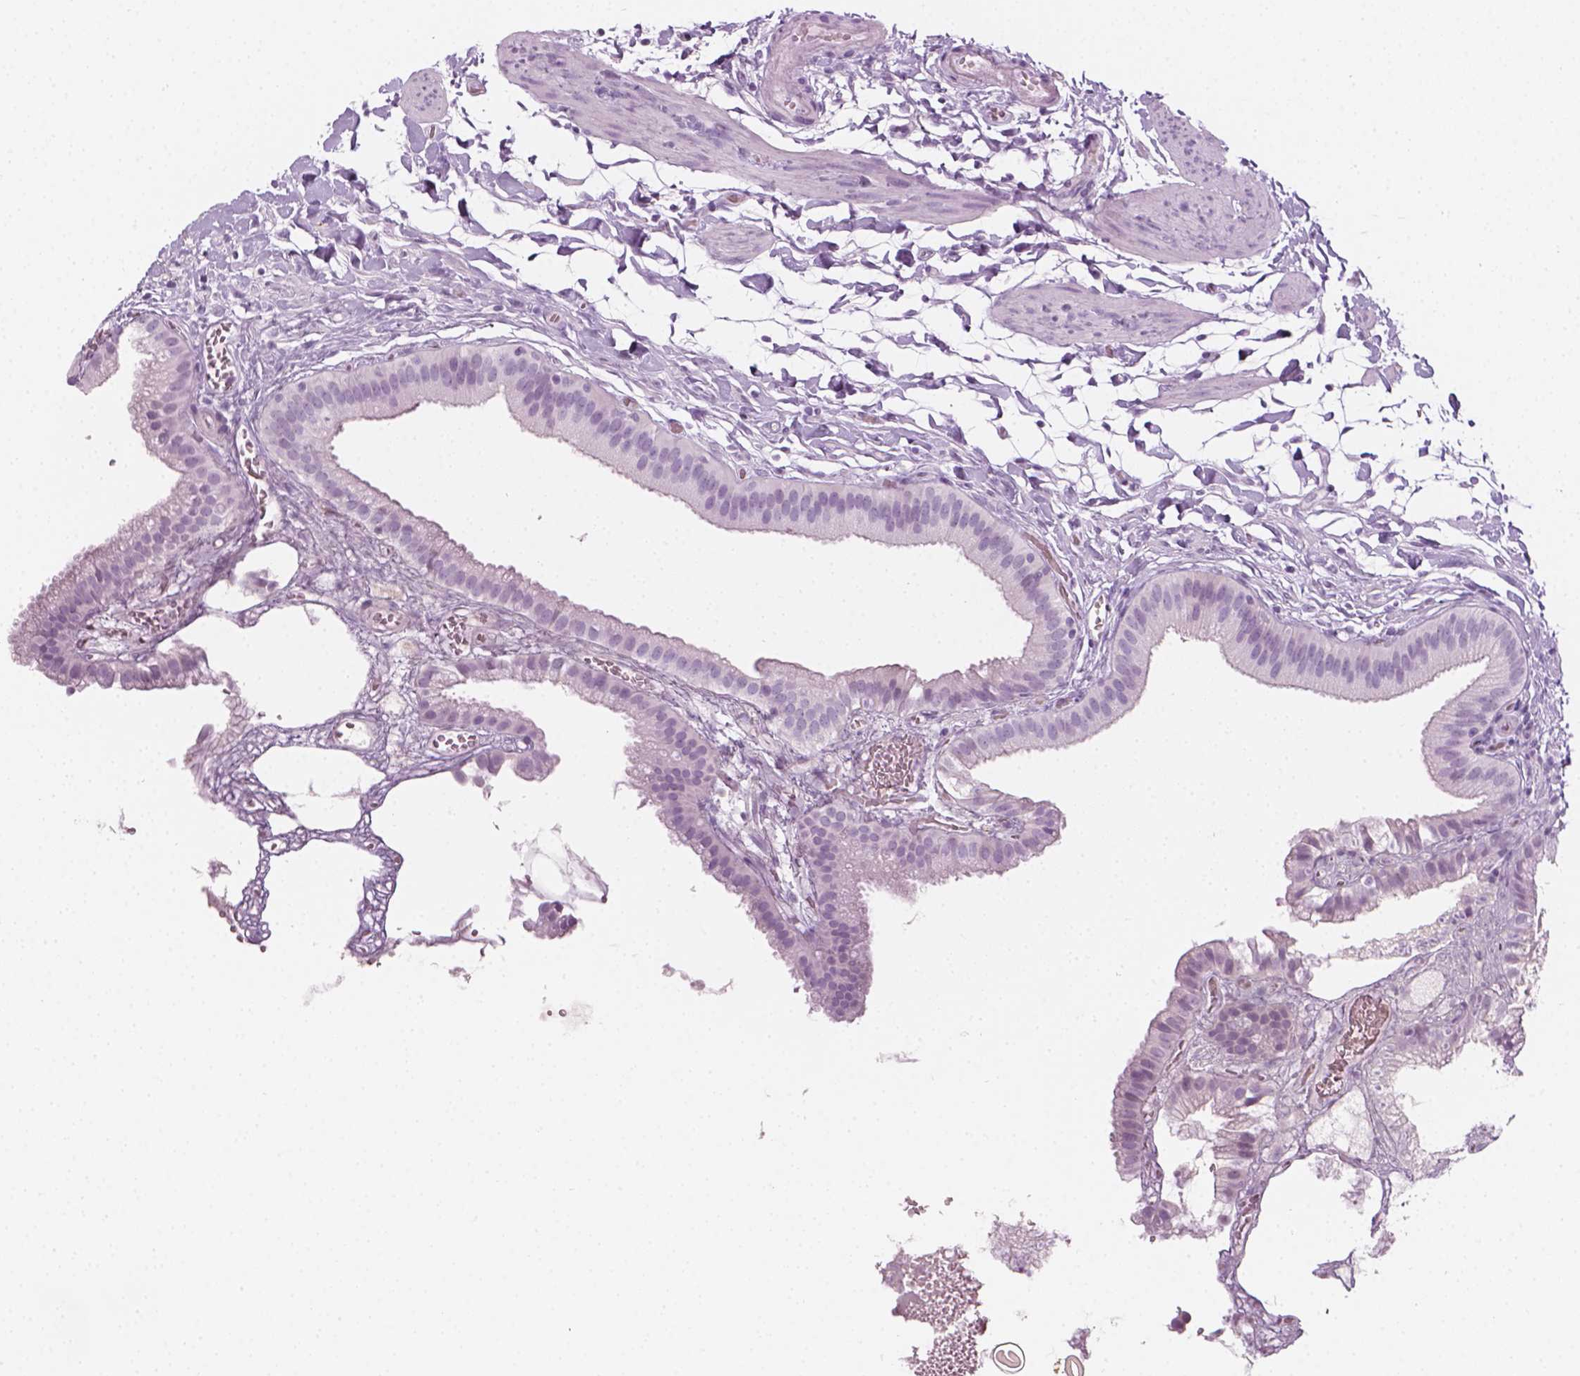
{"staining": {"intensity": "negative", "quantity": "none", "location": "none"}, "tissue": "gallbladder", "cell_type": "Glandular cells", "image_type": "normal", "snomed": [{"axis": "morphology", "description": "Normal tissue, NOS"}, {"axis": "topography", "description": "Gallbladder"}], "caption": "Immunohistochemistry micrograph of benign gallbladder: human gallbladder stained with DAB shows no significant protein expression in glandular cells. (DAB immunohistochemistry (IHC) with hematoxylin counter stain).", "gene": "SCG3", "patient": {"sex": "female", "age": 63}}